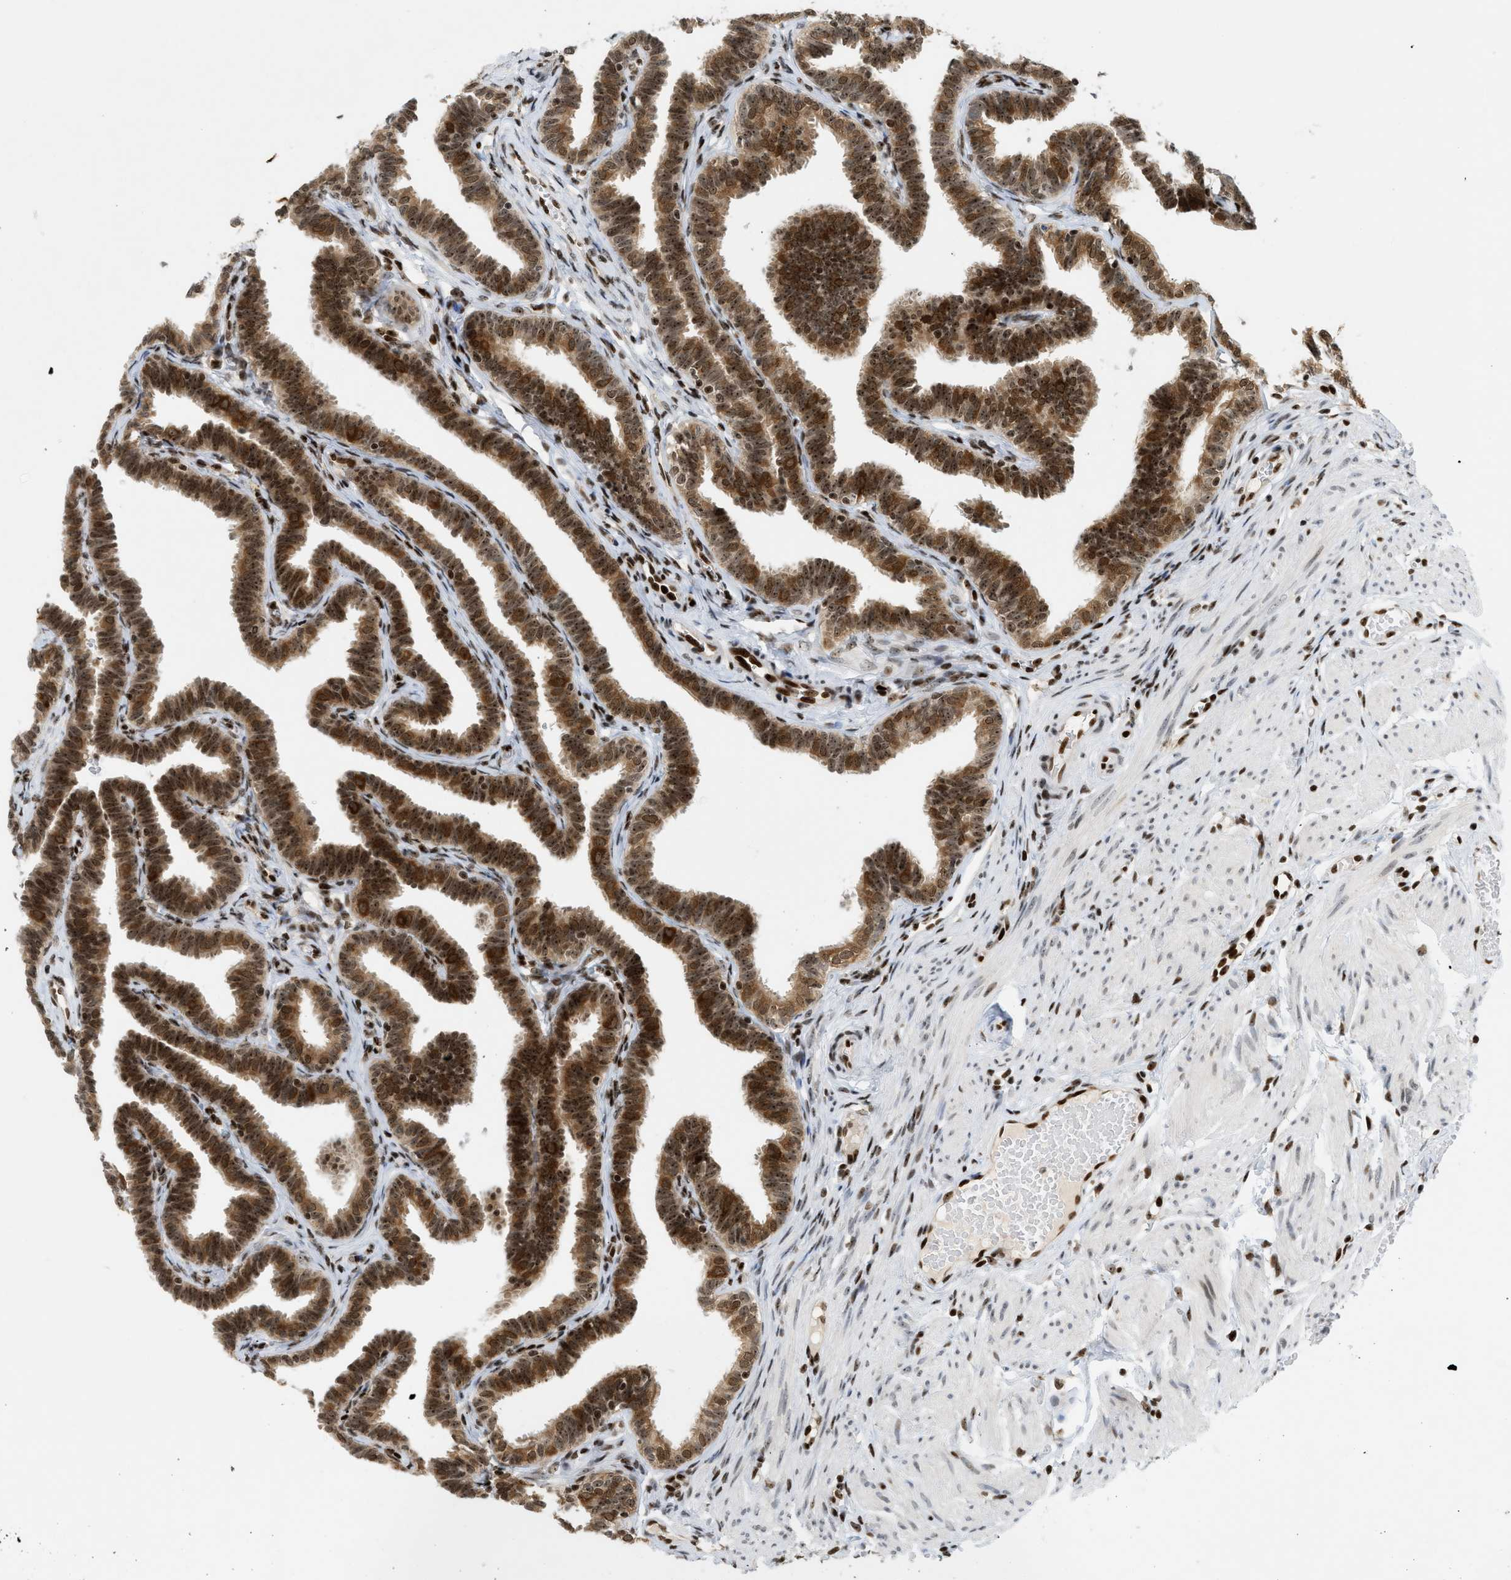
{"staining": {"intensity": "moderate", "quantity": ">75%", "location": "nuclear"}, "tissue": "fallopian tube", "cell_type": "Glandular cells", "image_type": "normal", "snomed": [{"axis": "morphology", "description": "Normal tissue, NOS"}, {"axis": "topography", "description": "Fallopian tube"}, {"axis": "topography", "description": "Ovary"}], "caption": "The image demonstrates immunohistochemical staining of normal fallopian tube. There is moderate nuclear expression is seen in about >75% of glandular cells.", "gene": "ZNF22", "patient": {"sex": "female", "age": 23}}